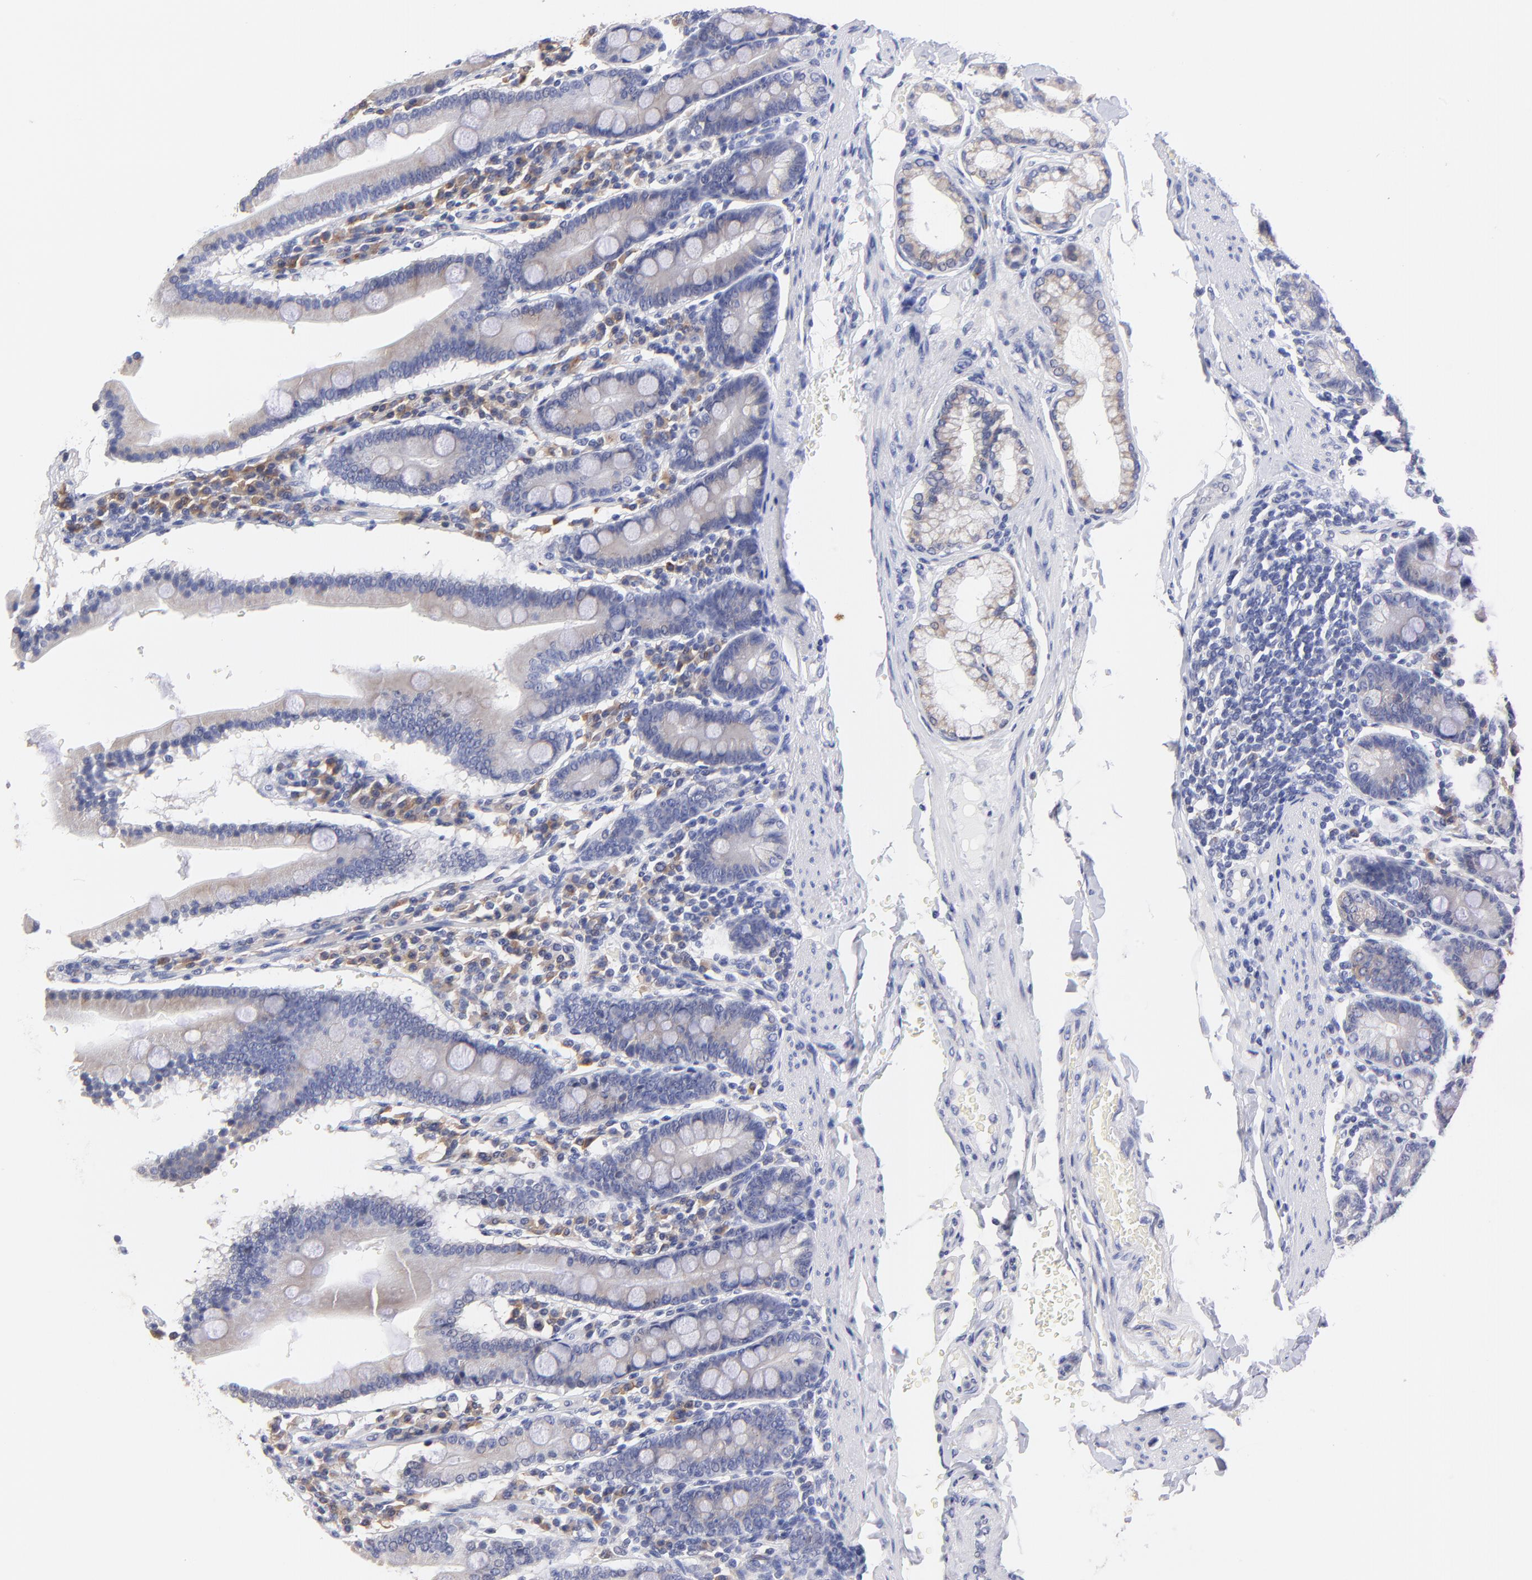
{"staining": {"intensity": "weak", "quantity": "25%-75%", "location": "cytoplasmic/membranous"}, "tissue": "duodenum", "cell_type": "Glandular cells", "image_type": "normal", "snomed": [{"axis": "morphology", "description": "Normal tissue, NOS"}, {"axis": "topography", "description": "Duodenum"}], "caption": "Glandular cells exhibit low levels of weak cytoplasmic/membranous positivity in approximately 25%-75% of cells in benign duodenum.", "gene": "LAX1", "patient": {"sex": "male", "age": 50}}